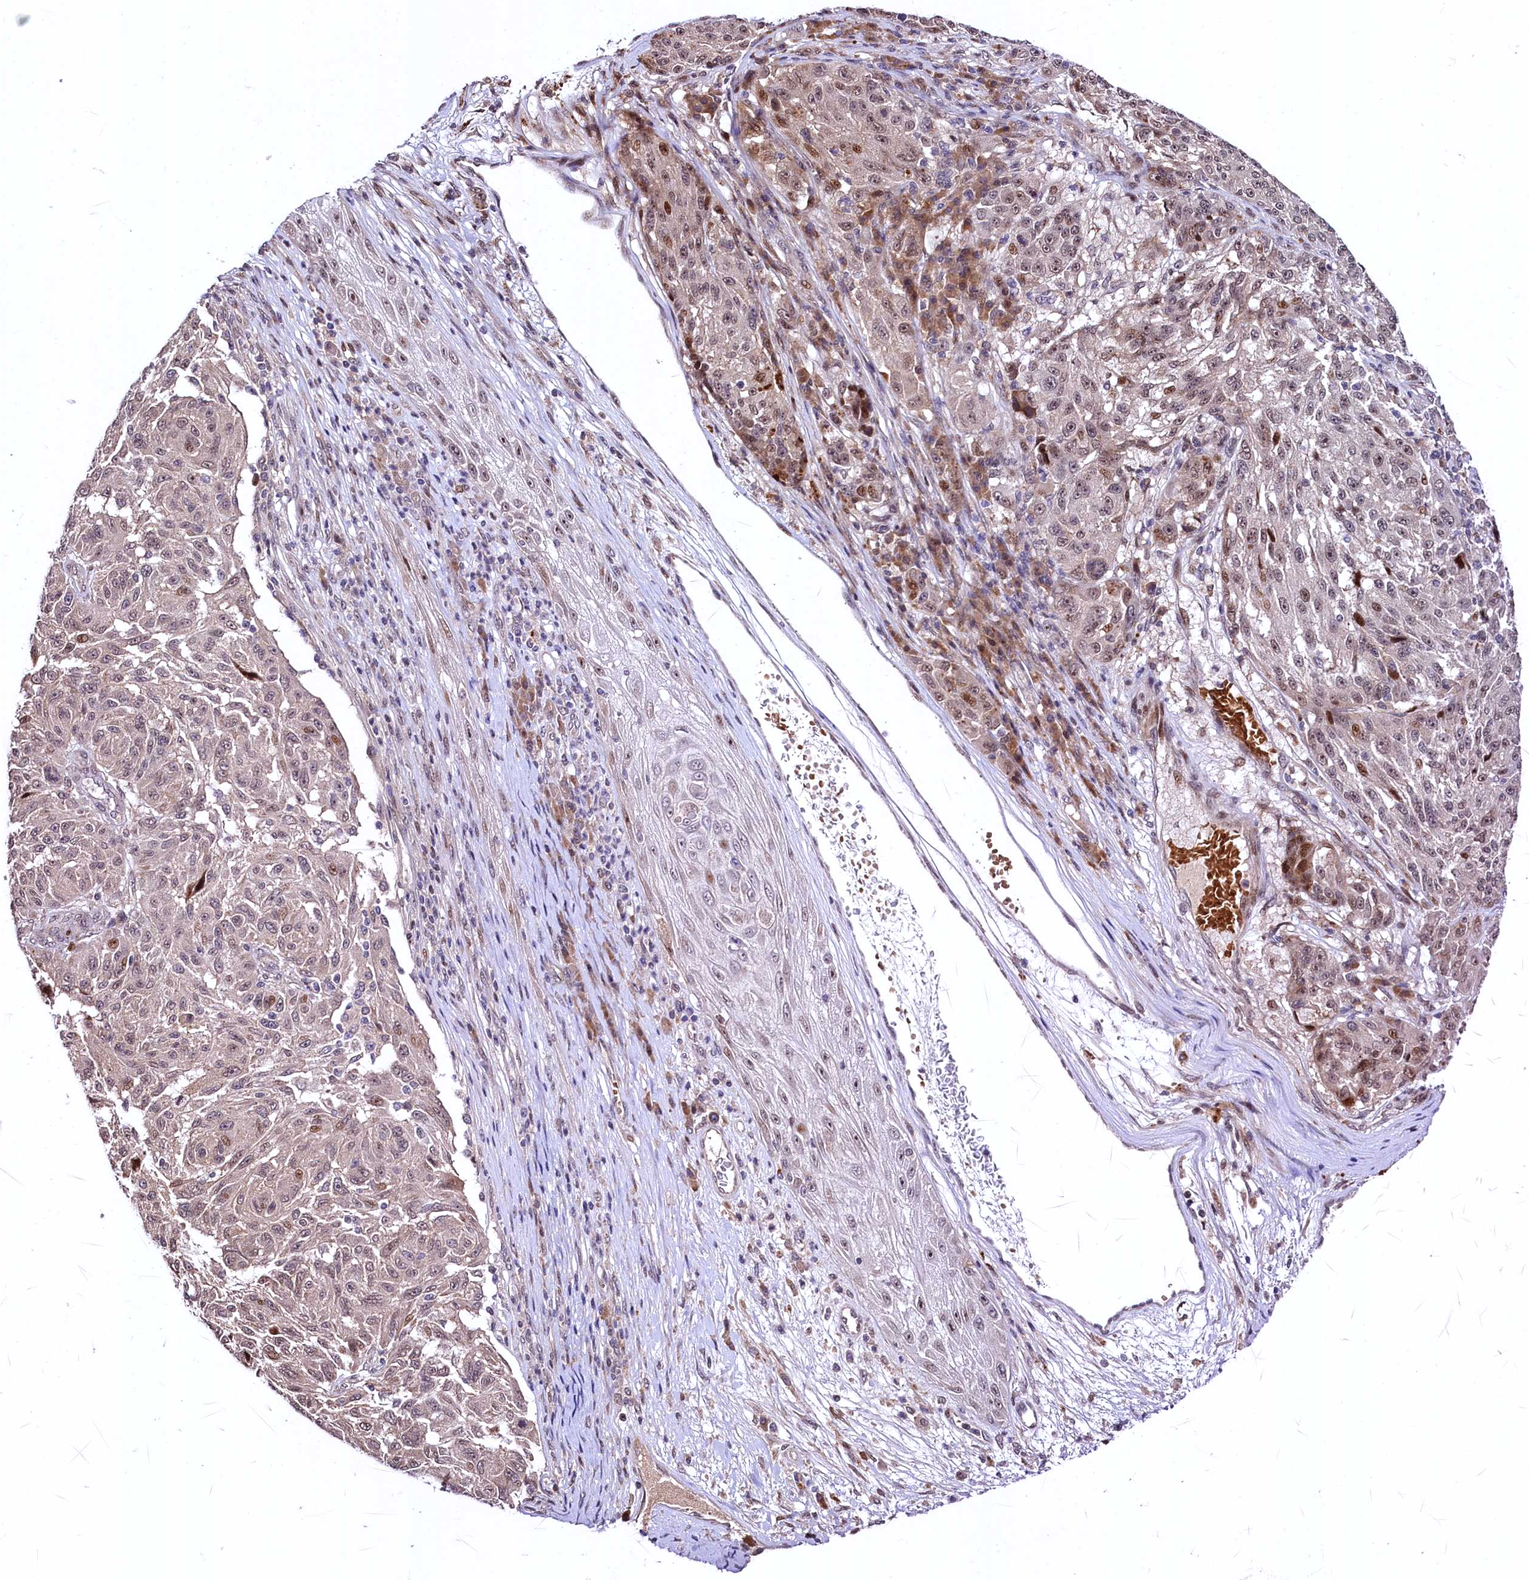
{"staining": {"intensity": "weak", "quantity": ">75%", "location": "cytoplasmic/membranous,nuclear"}, "tissue": "melanoma", "cell_type": "Tumor cells", "image_type": "cancer", "snomed": [{"axis": "morphology", "description": "Malignant melanoma, NOS"}, {"axis": "topography", "description": "Skin"}], "caption": "Immunohistochemistry of melanoma exhibits low levels of weak cytoplasmic/membranous and nuclear expression in approximately >75% of tumor cells.", "gene": "N4BP2L1", "patient": {"sex": "male", "age": 53}}